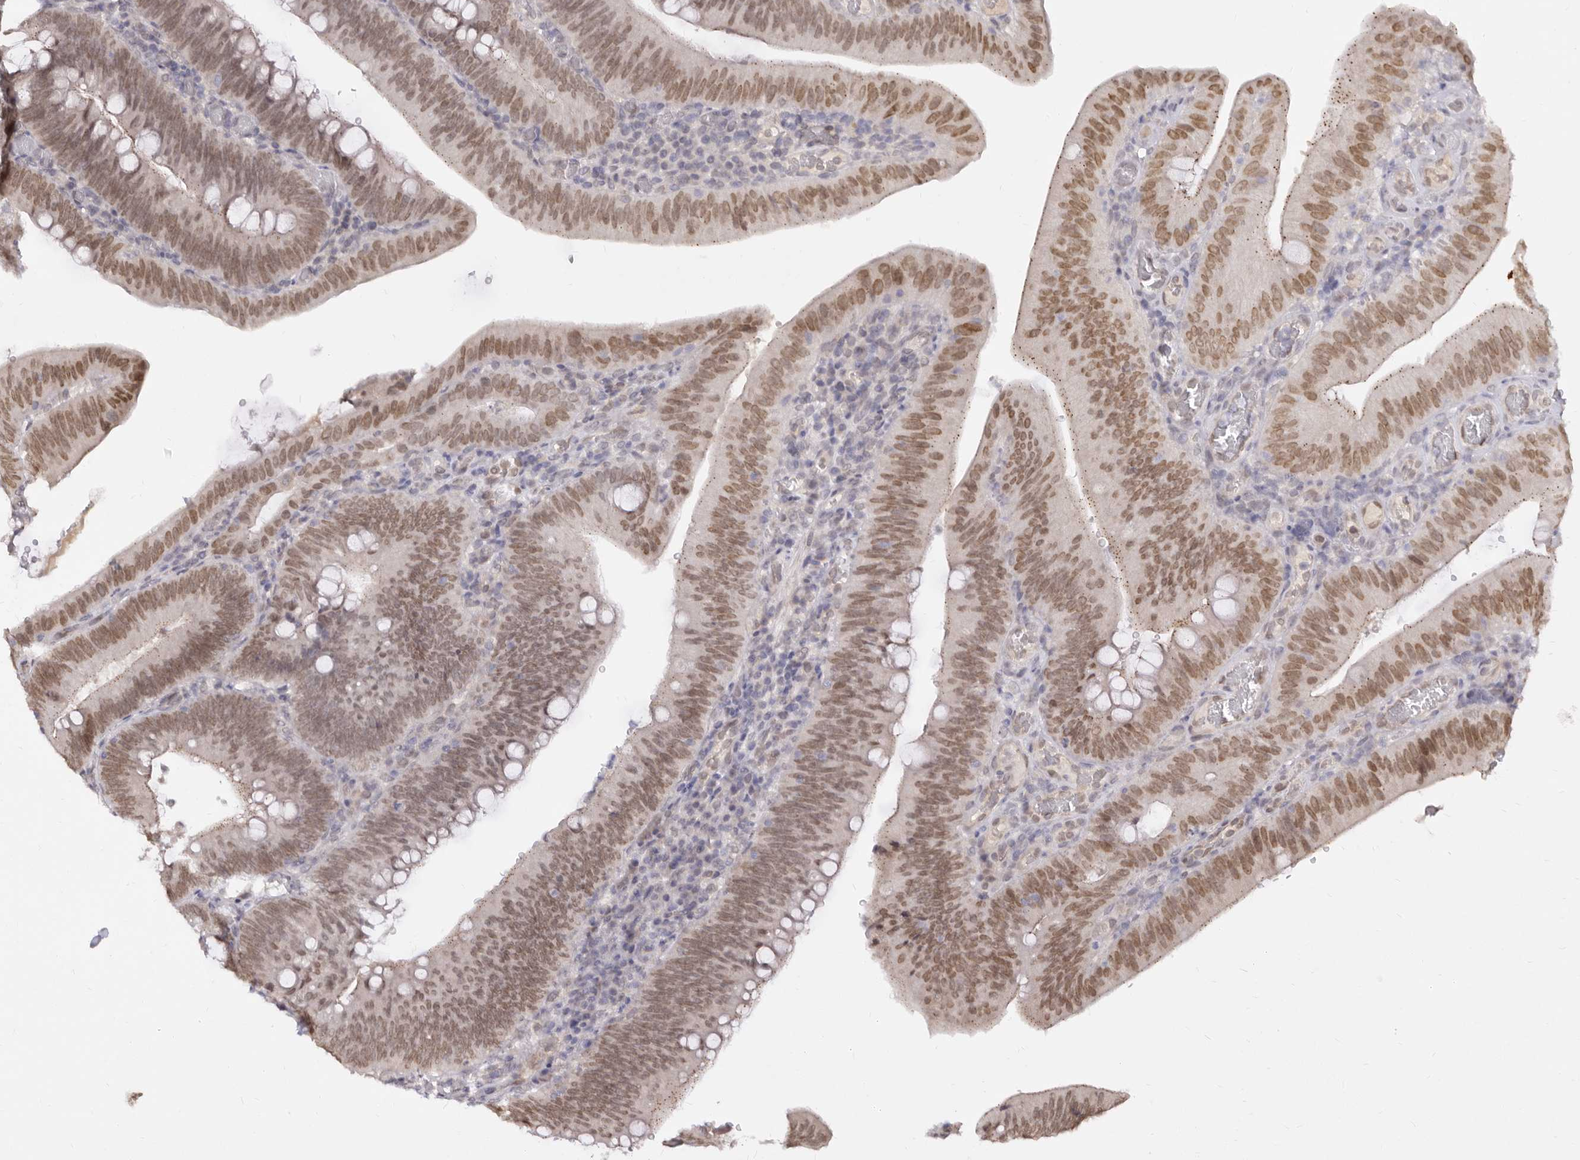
{"staining": {"intensity": "moderate", "quantity": "25%-75%", "location": "nuclear"}, "tissue": "colorectal cancer", "cell_type": "Tumor cells", "image_type": "cancer", "snomed": [{"axis": "morphology", "description": "Normal tissue, NOS"}, {"axis": "topography", "description": "Colon"}], "caption": "This is an image of IHC staining of colorectal cancer, which shows moderate expression in the nuclear of tumor cells.", "gene": "LCORL", "patient": {"sex": "female", "age": 82}}